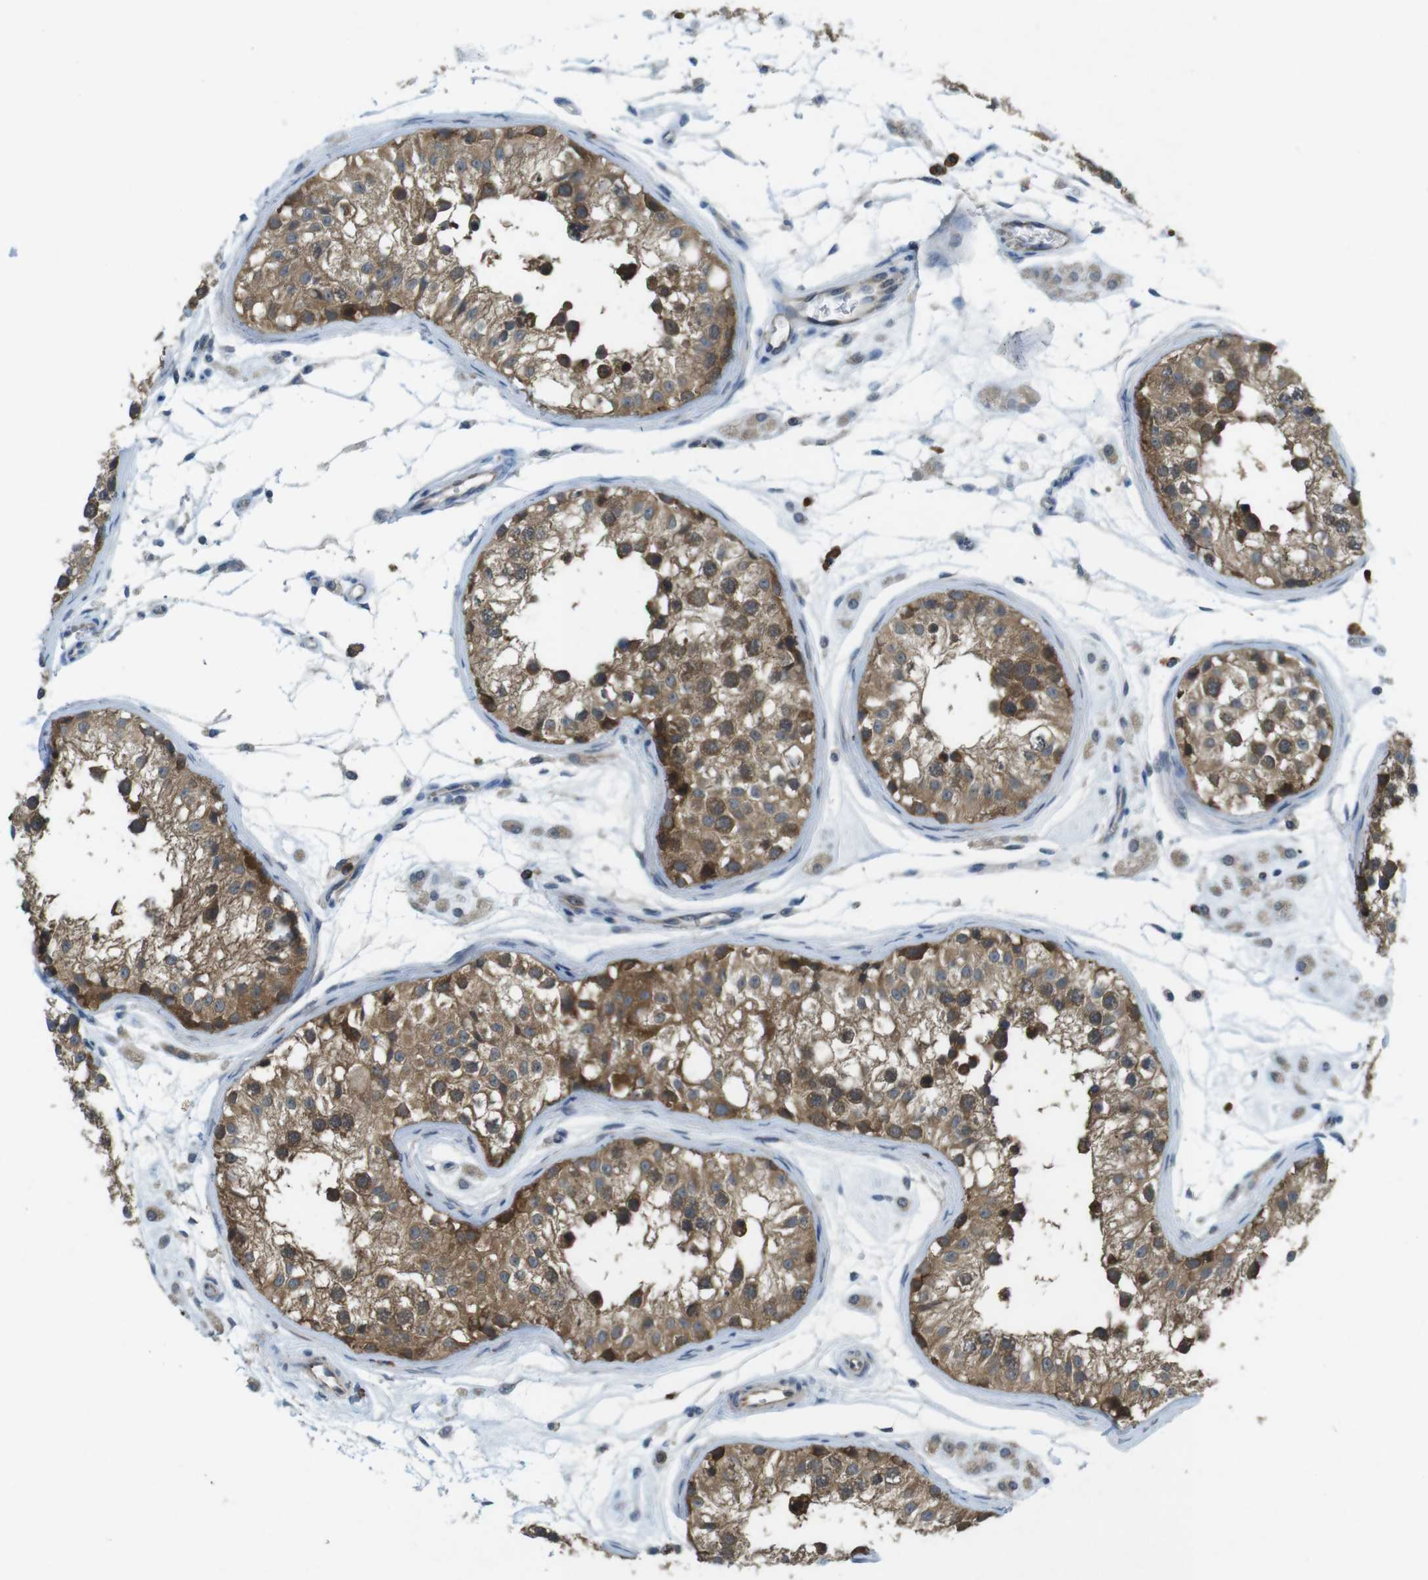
{"staining": {"intensity": "moderate", "quantity": ">75%", "location": "cytoplasmic/membranous"}, "tissue": "testis", "cell_type": "Cells in seminiferous ducts", "image_type": "normal", "snomed": [{"axis": "morphology", "description": "Normal tissue, NOS"}, {"axis": "morphology", "description": "Adenocarcinoma, metastatic, NOS"}, {"axis": "topography", "description": "Testis"}], "caption": "Immunohistochemical staining of unremarkable human testis exhibits >75% levels of moderate cytoplasmic/membranous protein positivity in about >75% of cells in seminiferous ducts.", "gene": "SUGT1", "patient": {"sex": "male", "age": 26}}